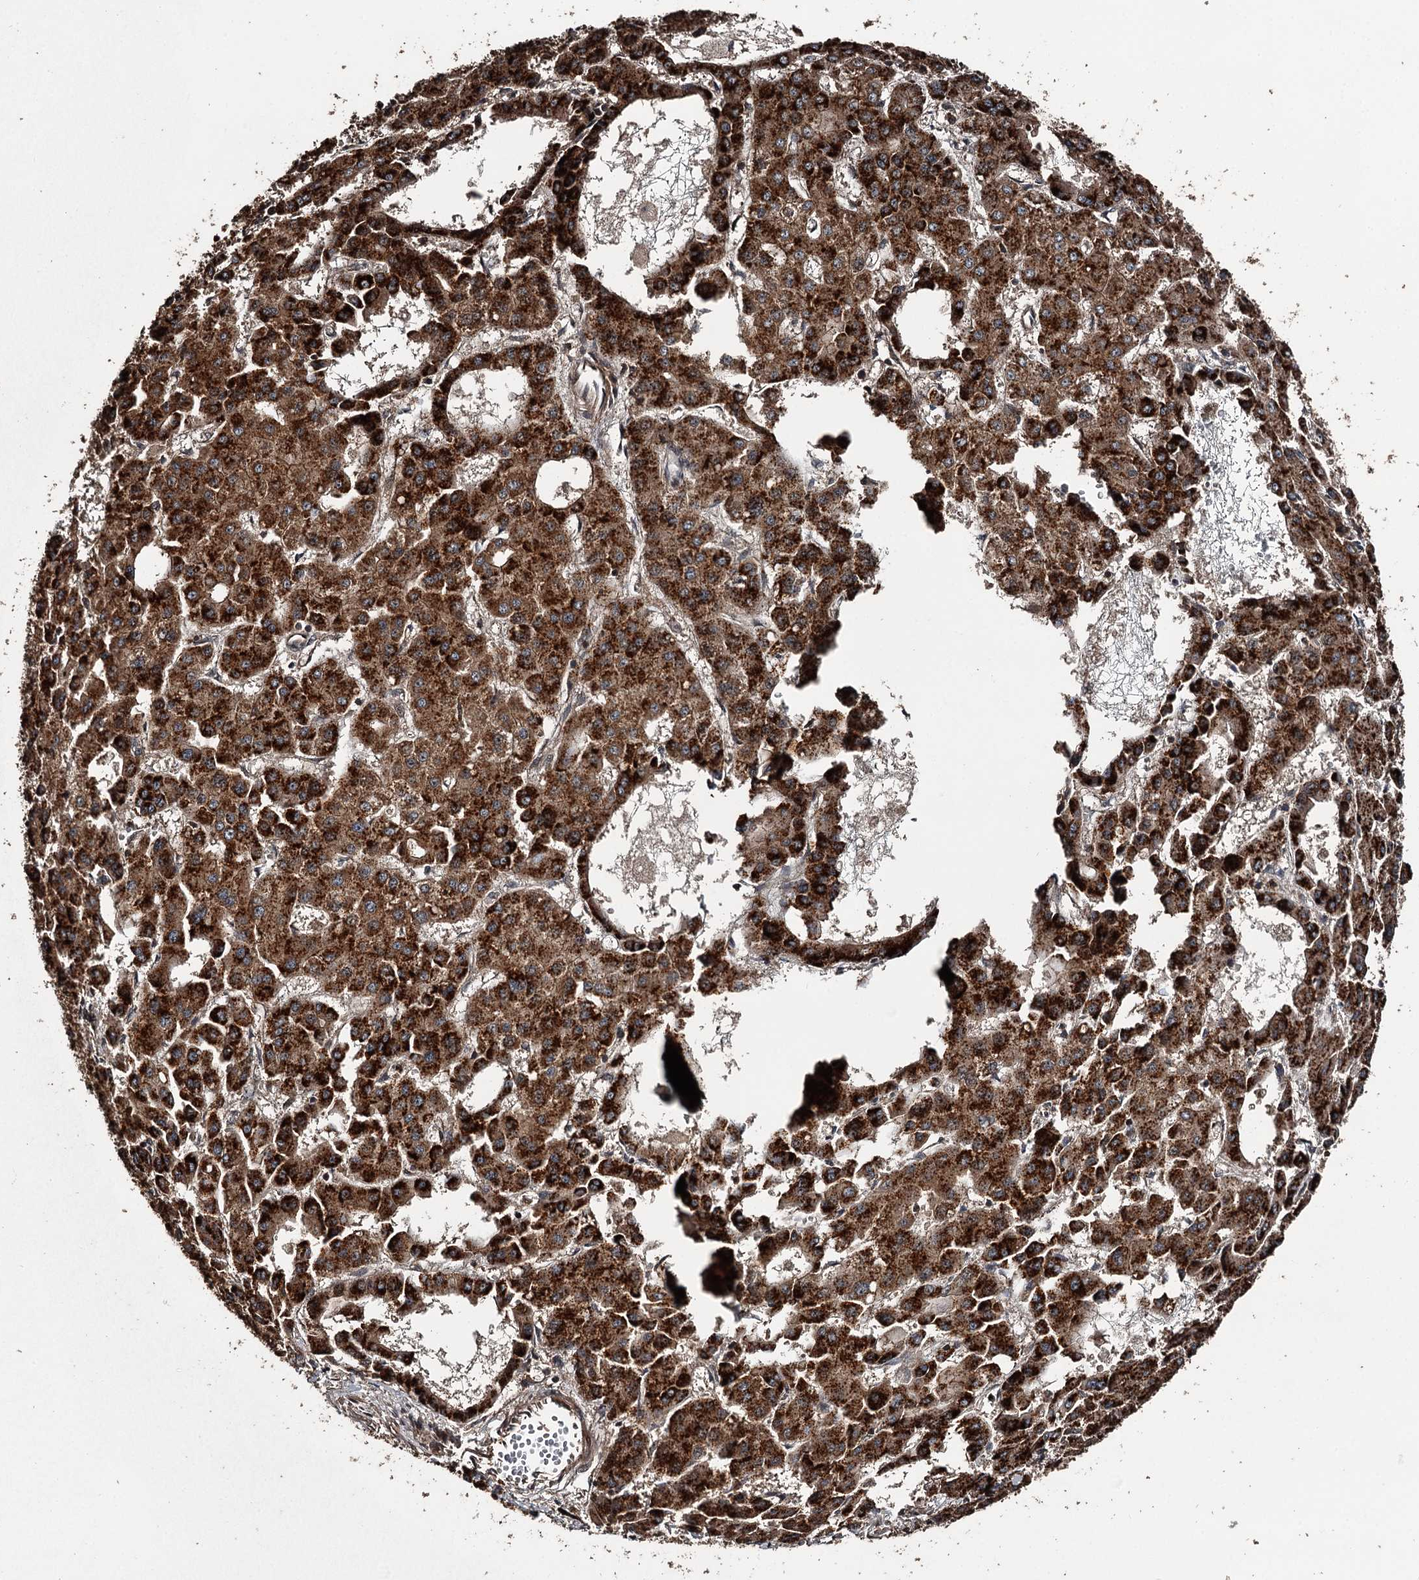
{"staining": {"intensity": "strong", "quantity": ">75%", "location": "cytoplasmic/membranous"}, "tissue": "liver cancer", "cell_type": "Tumor cells", "image_type": "cancer", "snomed": [{"axis": "morphology", "description": "Carcinoma, Hepatocellular, NOS"}, {"axis": "topography", "description": "Liver"}], "caption": "Protein expression analysis of hepatocellular carcinoma (liver) displays strong cytoplasmic/membranous positivity in about >75% of tumor cells. (IHC, brightfield microscopy, high magnification).", "gene": "RAB21", "patient": {"sex": "male", "age": 47}}